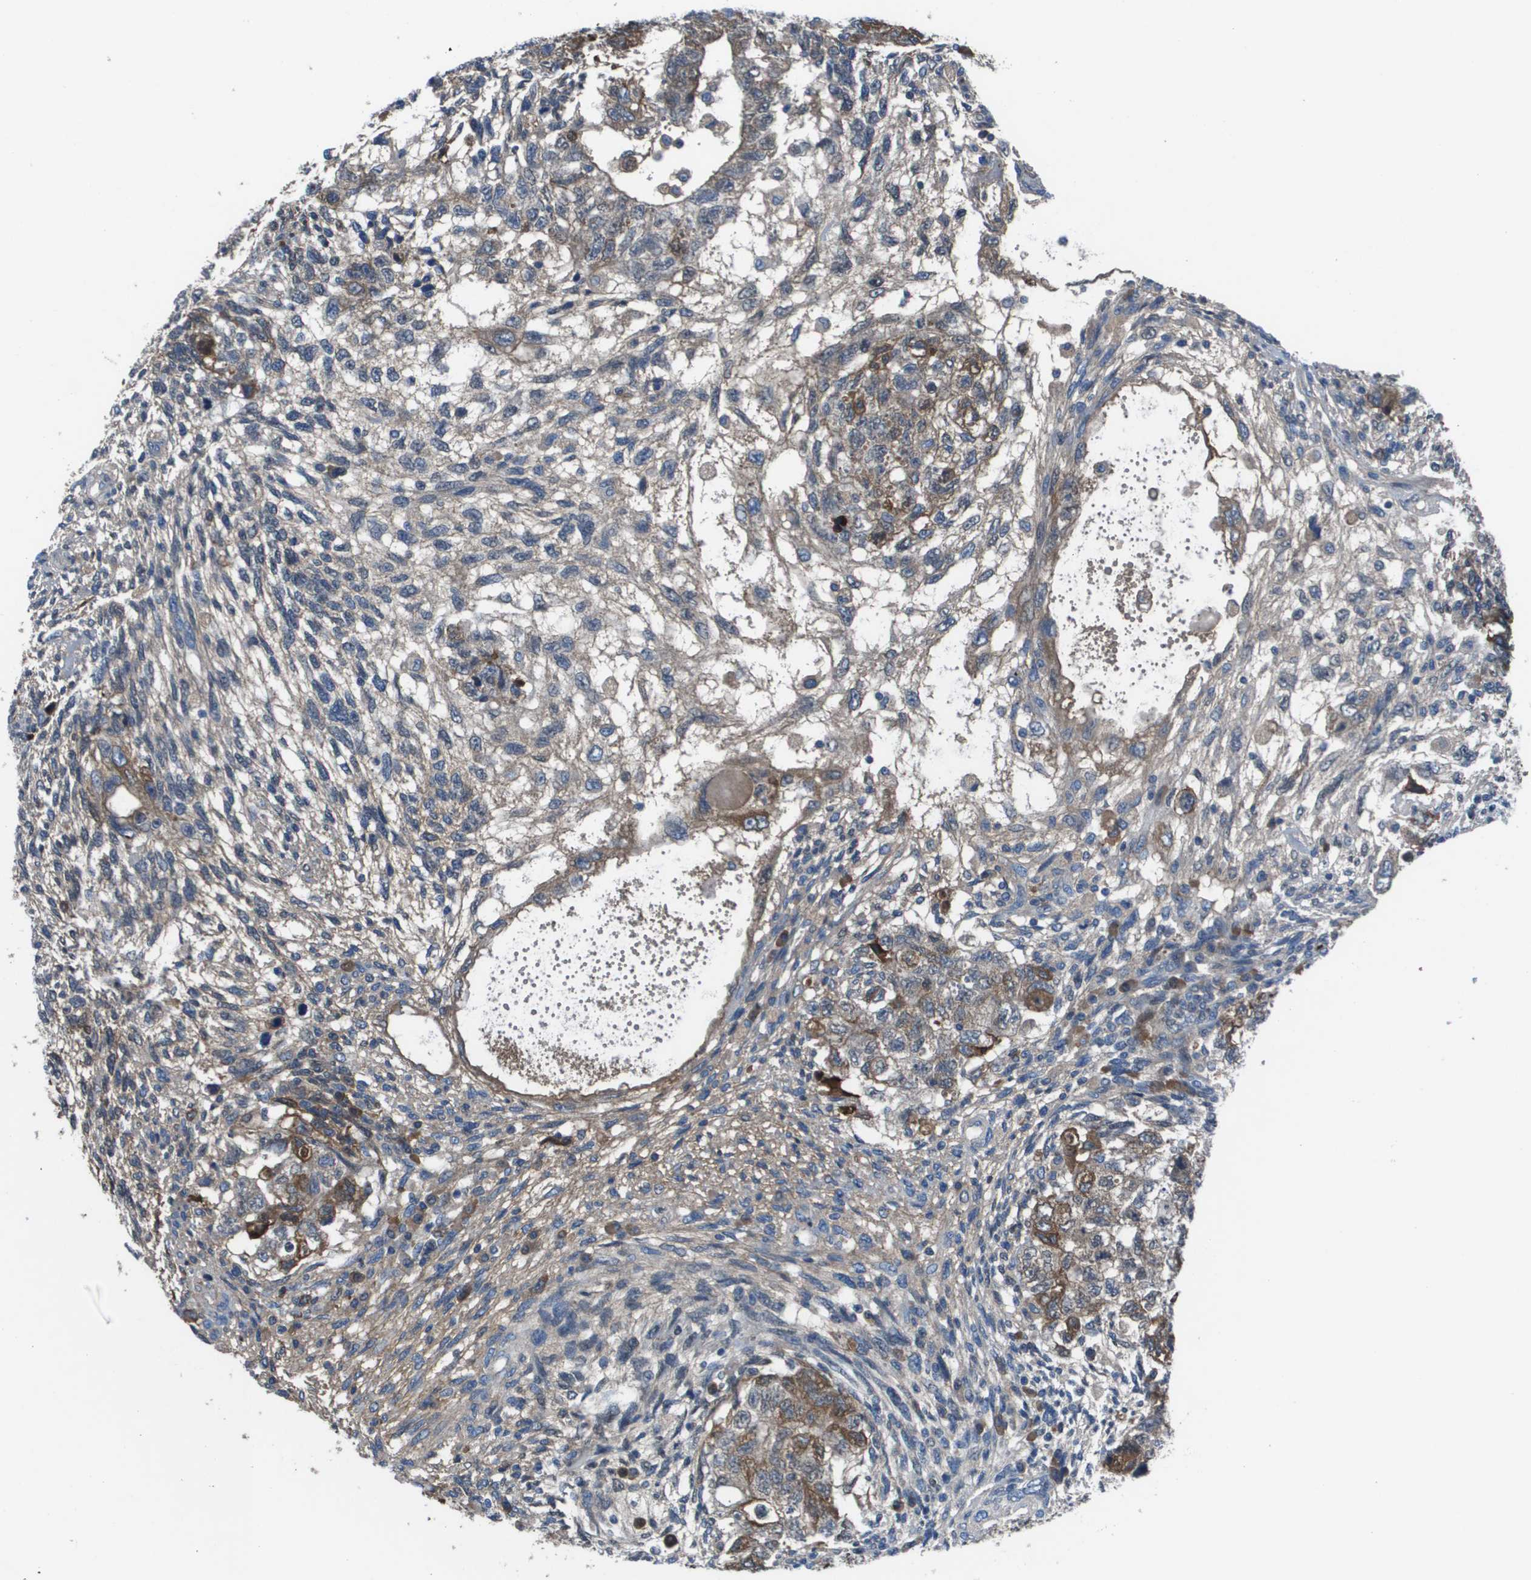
{"staining": {"intensity": "weak", "quantity": "25%-75%", "location": "cytoplasmic/membranous"}, "tissue": "testis cancer", "cell_type": "Tumor cells", "image_type": "cancer", "snomed": [{"axis": "morphology", "description": "Normal tissue, NOS"}, {"axis": "morphology", "description": "Carcinoma, Embryonal, NOS"}, {"axis": "topography", "description": "Testis"}], "caption": "DAB (3,3'-diaminobenzidine) immunohistochemical staining of testis cancer (embryonal carcinoma) shows weak cytoplasmic/membranous protein staining in approximately 25%-75% of tumor cells.", "gene": "VTN", "patient": {"sex": "male", "age": 36}}